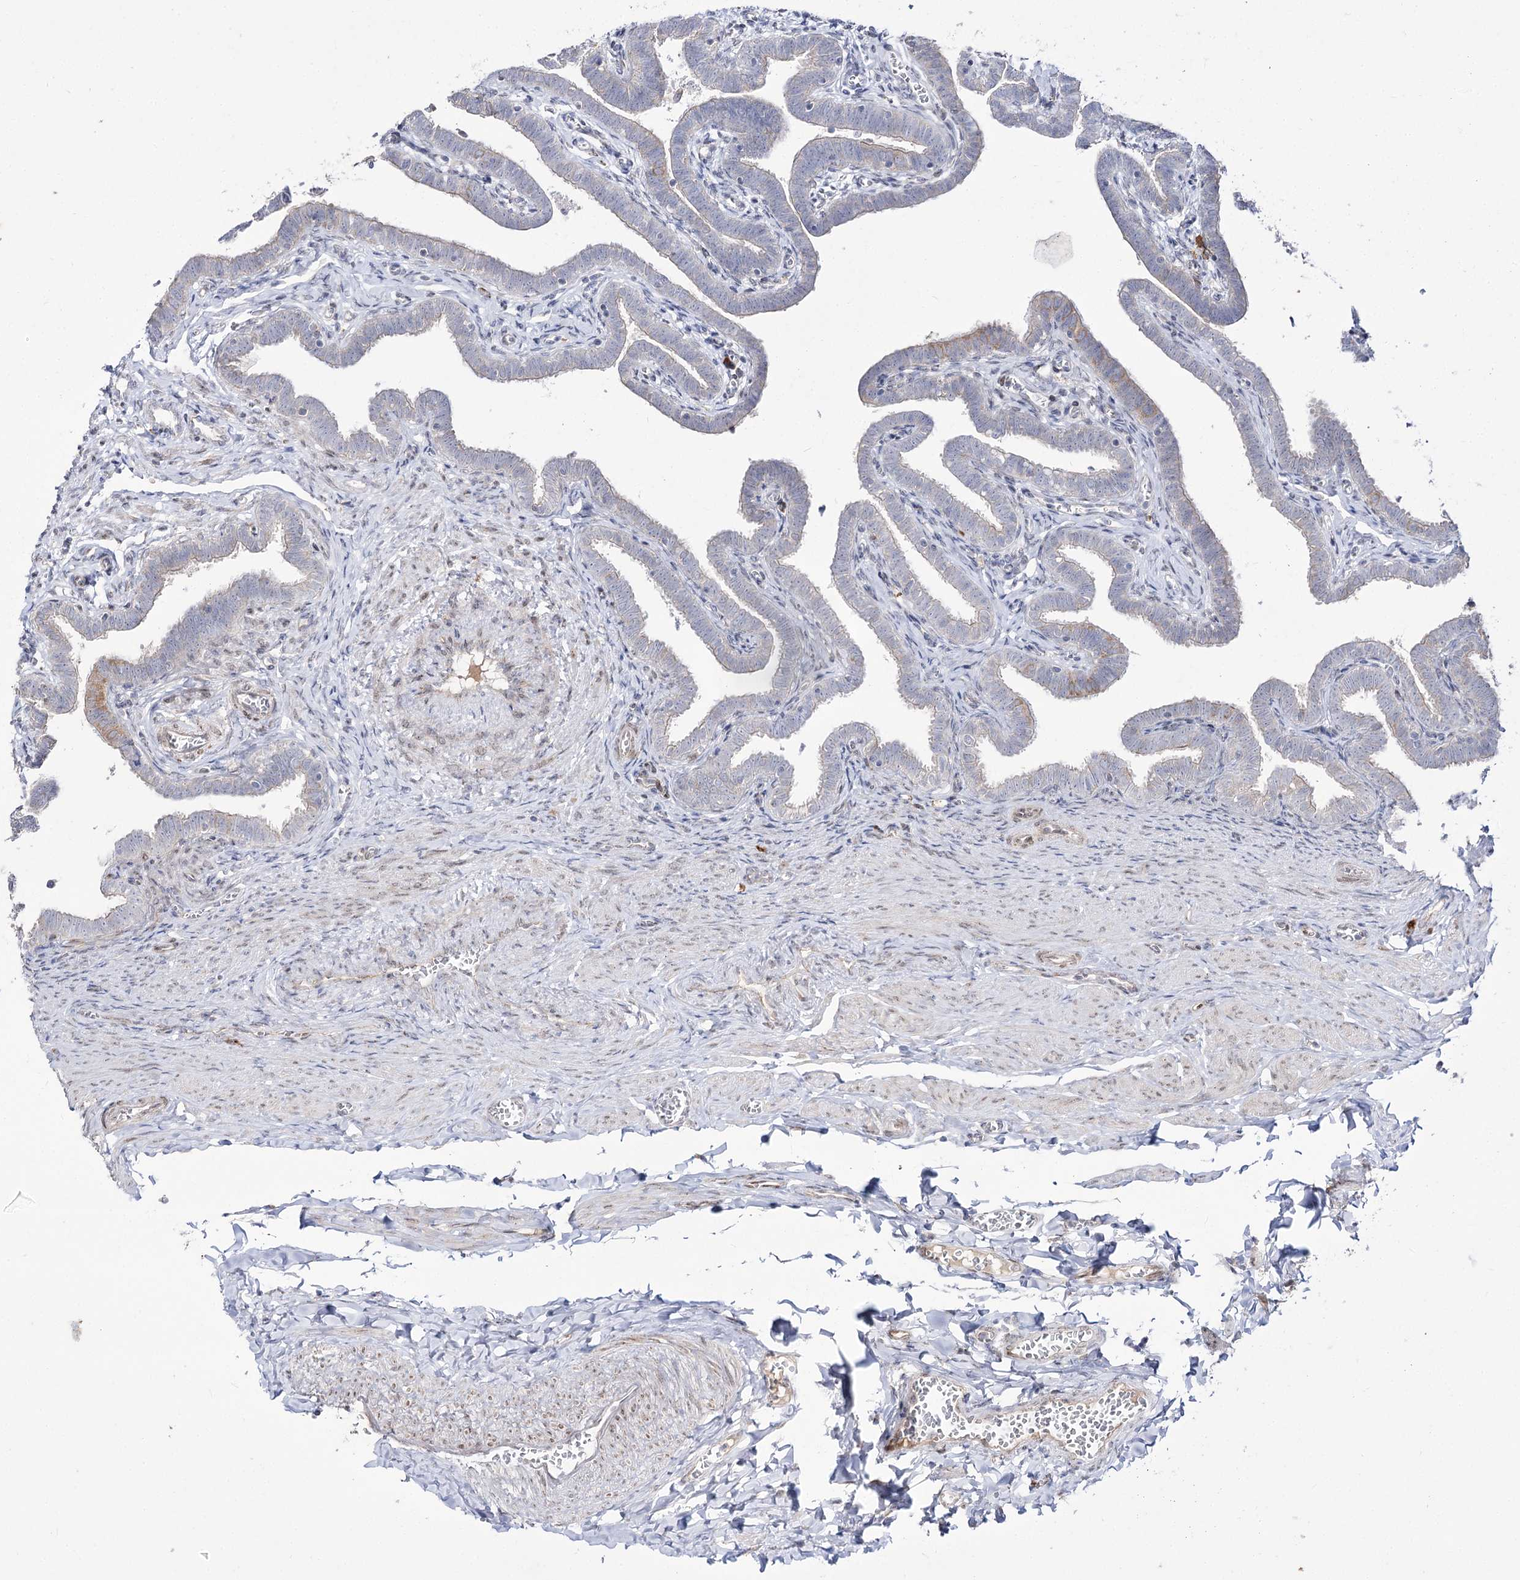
{"staining": {"intensity": "weak", "quantity": "25%-75%", "location": "cytoplasmic/membranous"}, "tissue": "fallopian tube", "cell_type": "Glandular cells", "image_type": "normal", "snomed": [{"axis": "morphology", "description": "Normal tissue, NOS"}, {"axis": "topography", "description": "Fallopian tube"}], "caption": "This image shows benign fallopian tube stained with immunohistochemistry to label a protein in brown. The cytoplasmic/membranous of glandular cells show weak positivity for the protein. Nuclei are counter-stained blue.", "gene": "C11orf80", "patient": {"sex": "female", "age": 36}}